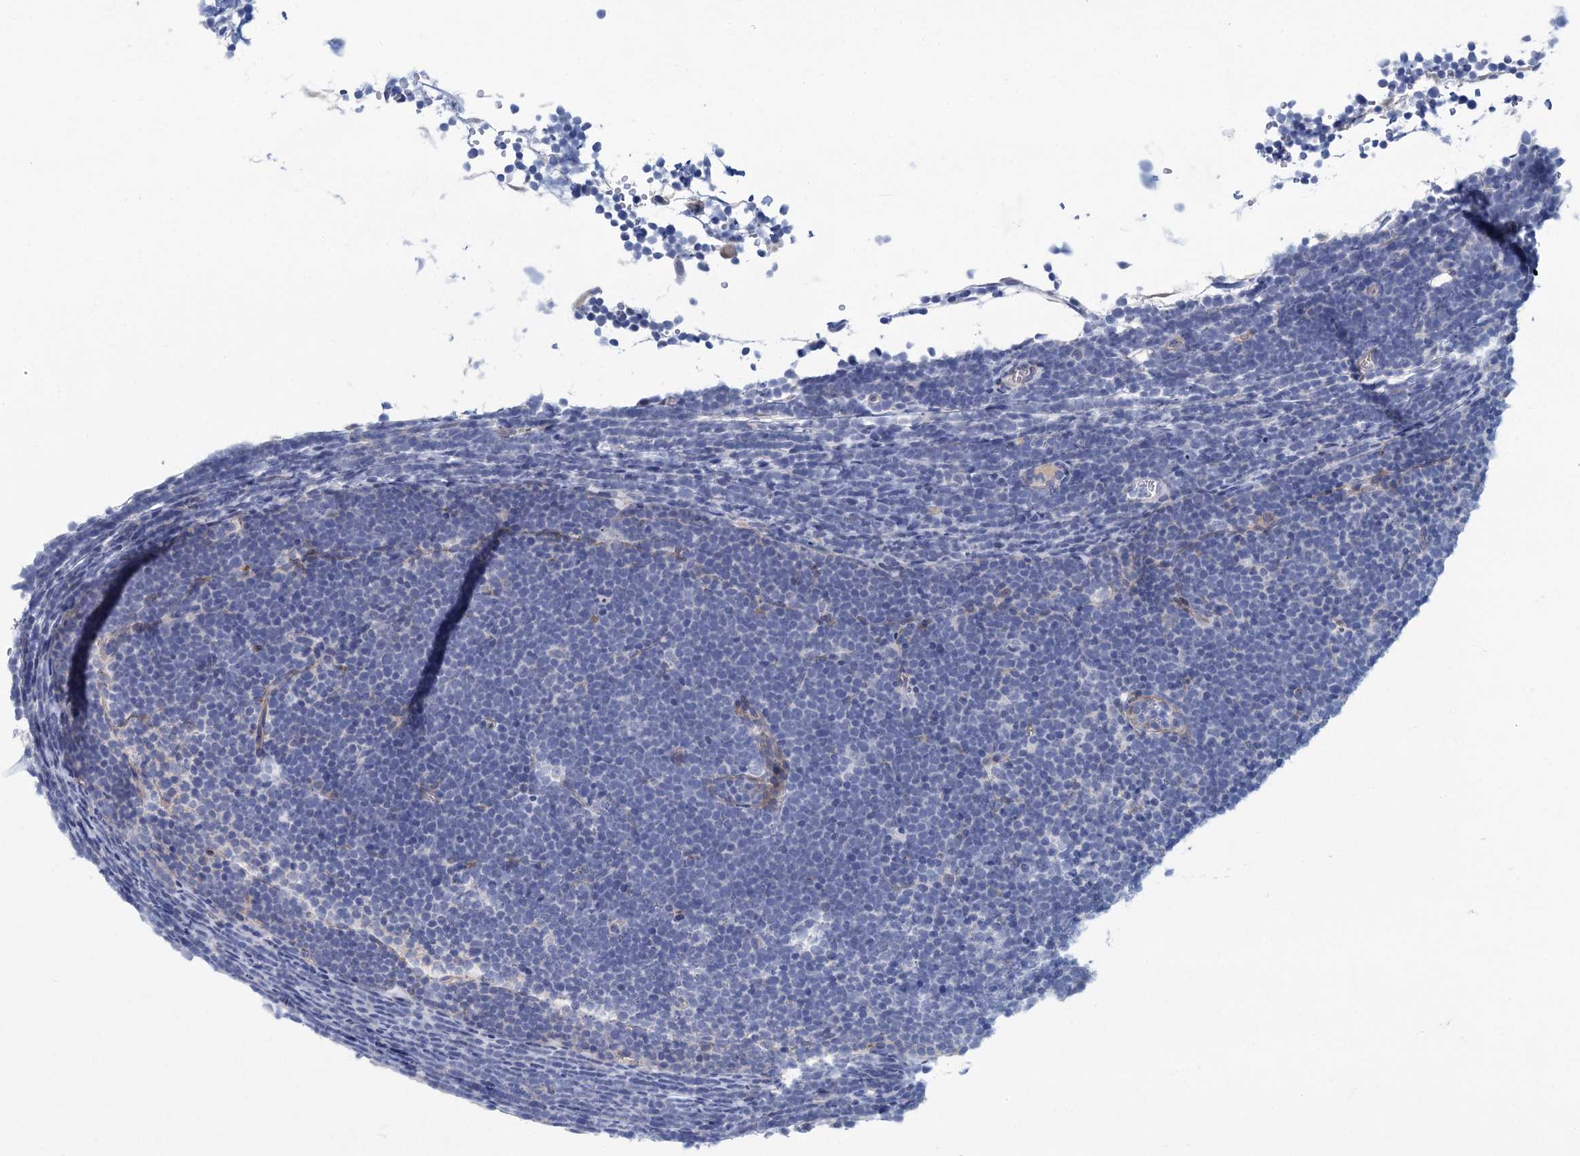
{"staining": {"intensity": "negative", "quantity": "none", "location": "none"}, "tissue": "lymphoma", "cell_type": "Tumor cells", "image_type": "cancer", "snomed": [{"axis": "morphology", "description": "Malignant lymphoma, non-Hodgkin's type, High grade"}, {"axis": "topography", "description": "Lymph node"}], "caption": "There is no significant positivity in tumor cells of high-grade malignant lymphoma, non-Hodgkin's type.", "gene": "CHDH", "patient": {"sex": "male", "age": 13}}